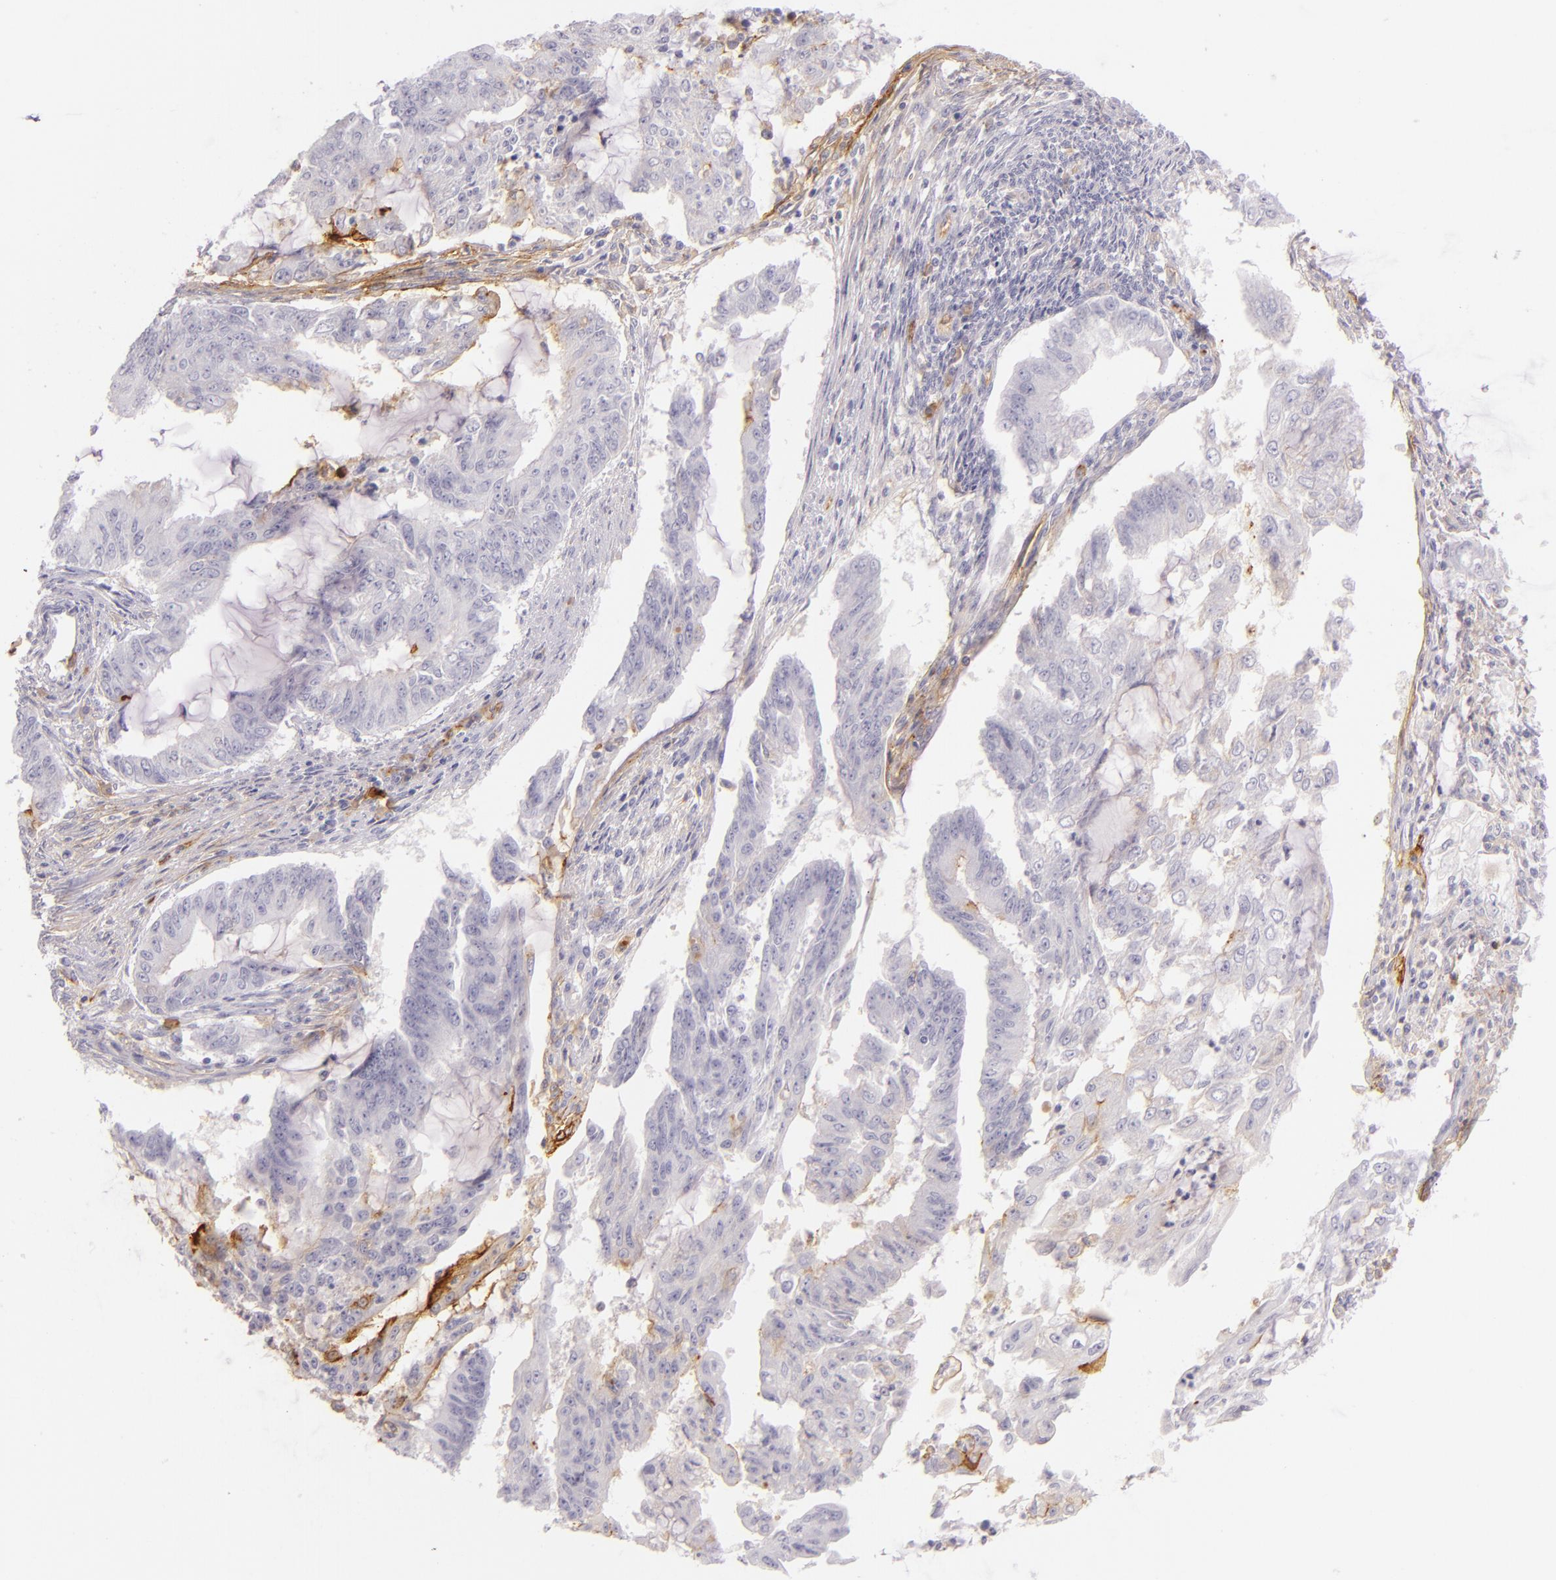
{"staining": {"intensity": "negative", "quantity": "none", "location": "none"}, "tissue": "endometrial cancer", "cell_type": "Tumor cells", "image_type": "cancer", "snomed": [{"axis": "morphology", "description": "Adenocarcinoma, NOS"}, {"axis": "topography", "description": "Endometrium"}], "caption": "Protein analysis of endometrial adenocarcinoma displays no significant positivity in tumor cells.", "gene": "ICAM1", "patient": {"sex": "female", "age": 75}}